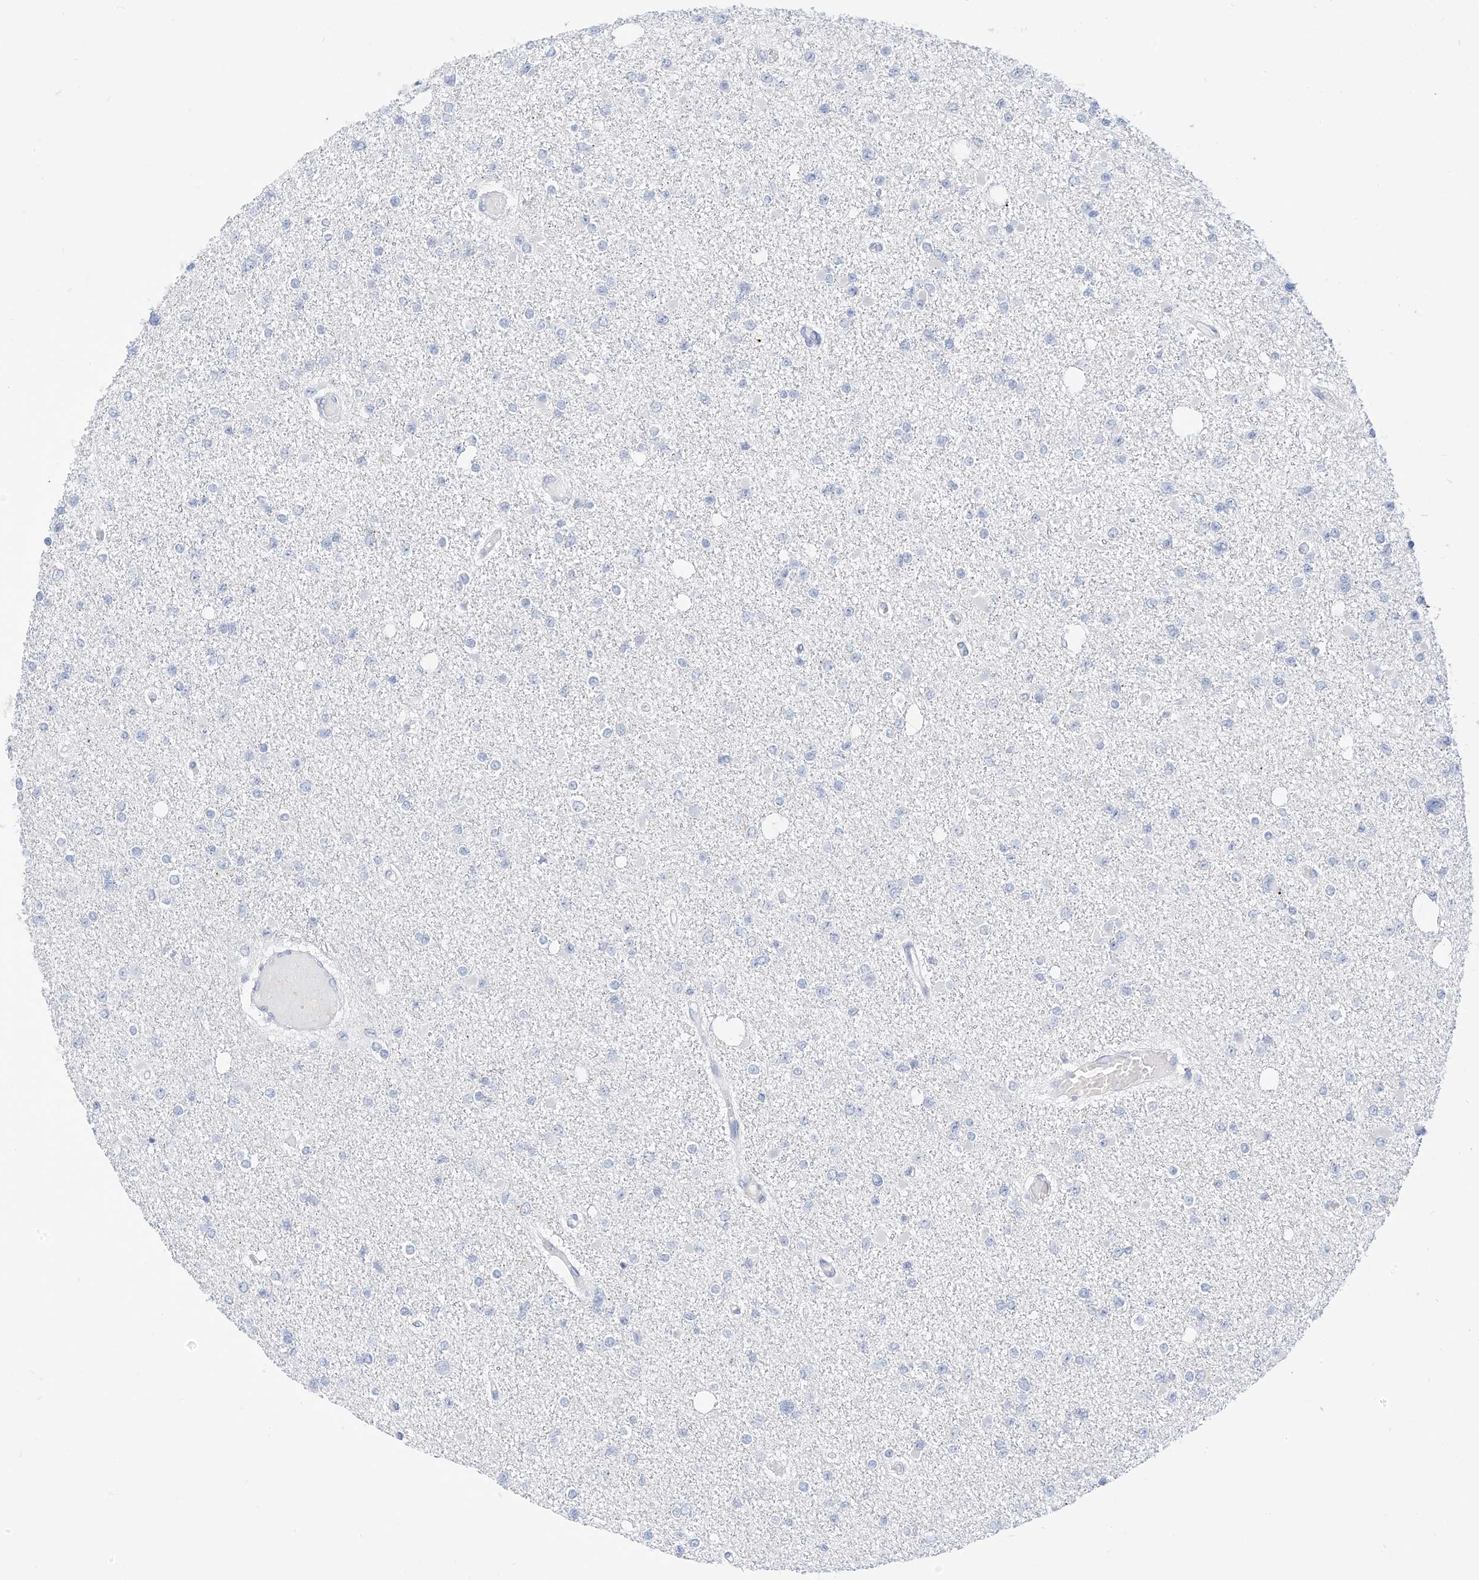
{"staining": {"intensity": "negative", "quantity": "none", "location": "none"}, "tissue": "glioma", "cell_type": "Tumor cells", "image_type": "cancer", "snomed": [{"axis": "morphology", "description": "Glioma, malignant, Low grade"}, {"axis": "topography", "description": "Brain"}], "caption": "This is an immunohistochemistry (IHC) image of human malignant low-grade glioma. There is no positivity in tumor cells.", "gene": "SPOCD1", "patient": {"sex": "female", "age": 22}}